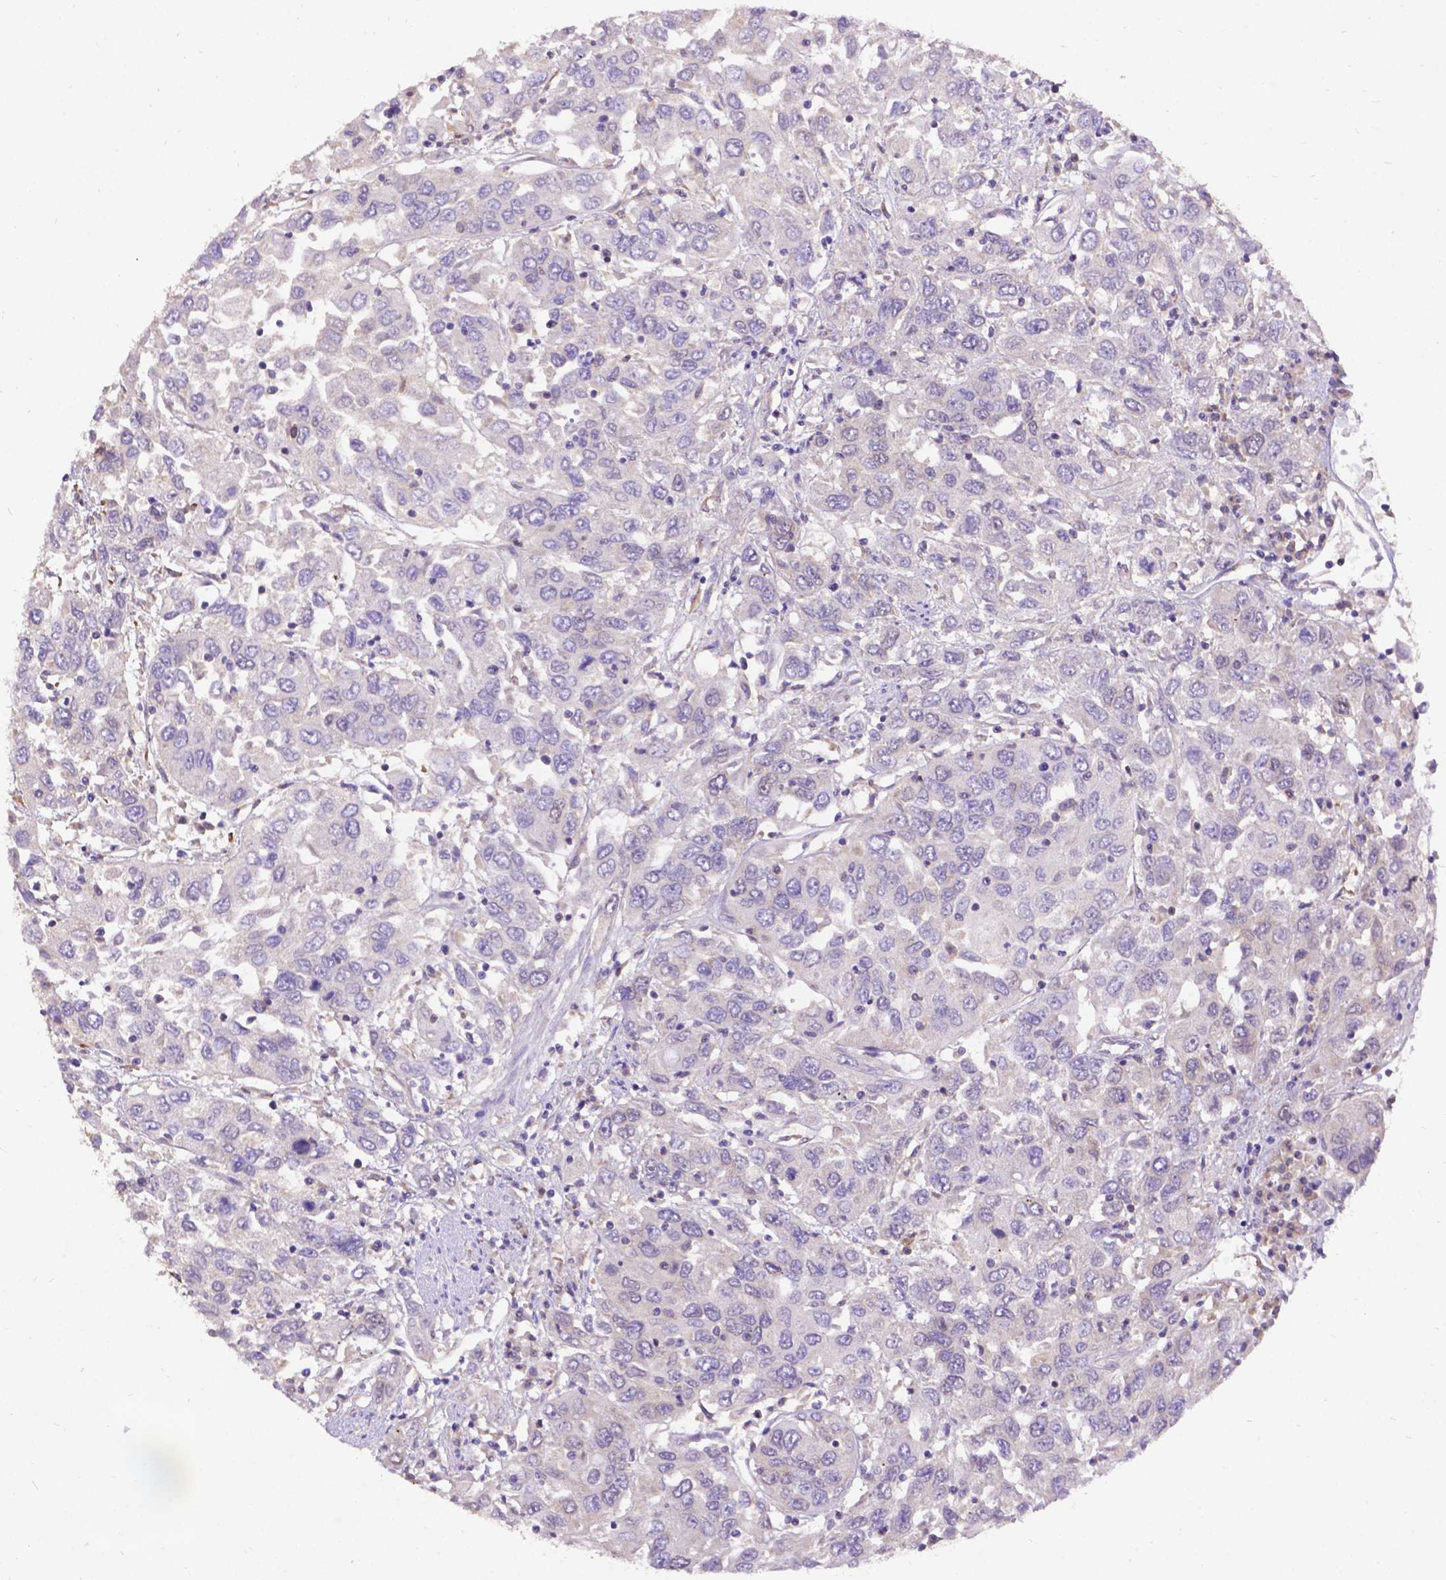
{"staining": {"intensity": "negative", "quantity": "none", "location": "none"}, "tissue": "urothelial cancer", "cell_type": "Tumor cells", "image_type": "cancer", "snomed": [{"axis": "morphology", "description": "Urothelial carcinoma, High grade"}, {"axis": "topography", "description": "Urinary bladder"}], "caption": "Urothelial carcinoma (high-grade) was stained to show a protein in brown. There is no significant staining in tumor cells.", "gene": "DENND6A", "patient": {"sex": "male", "age": 76}}